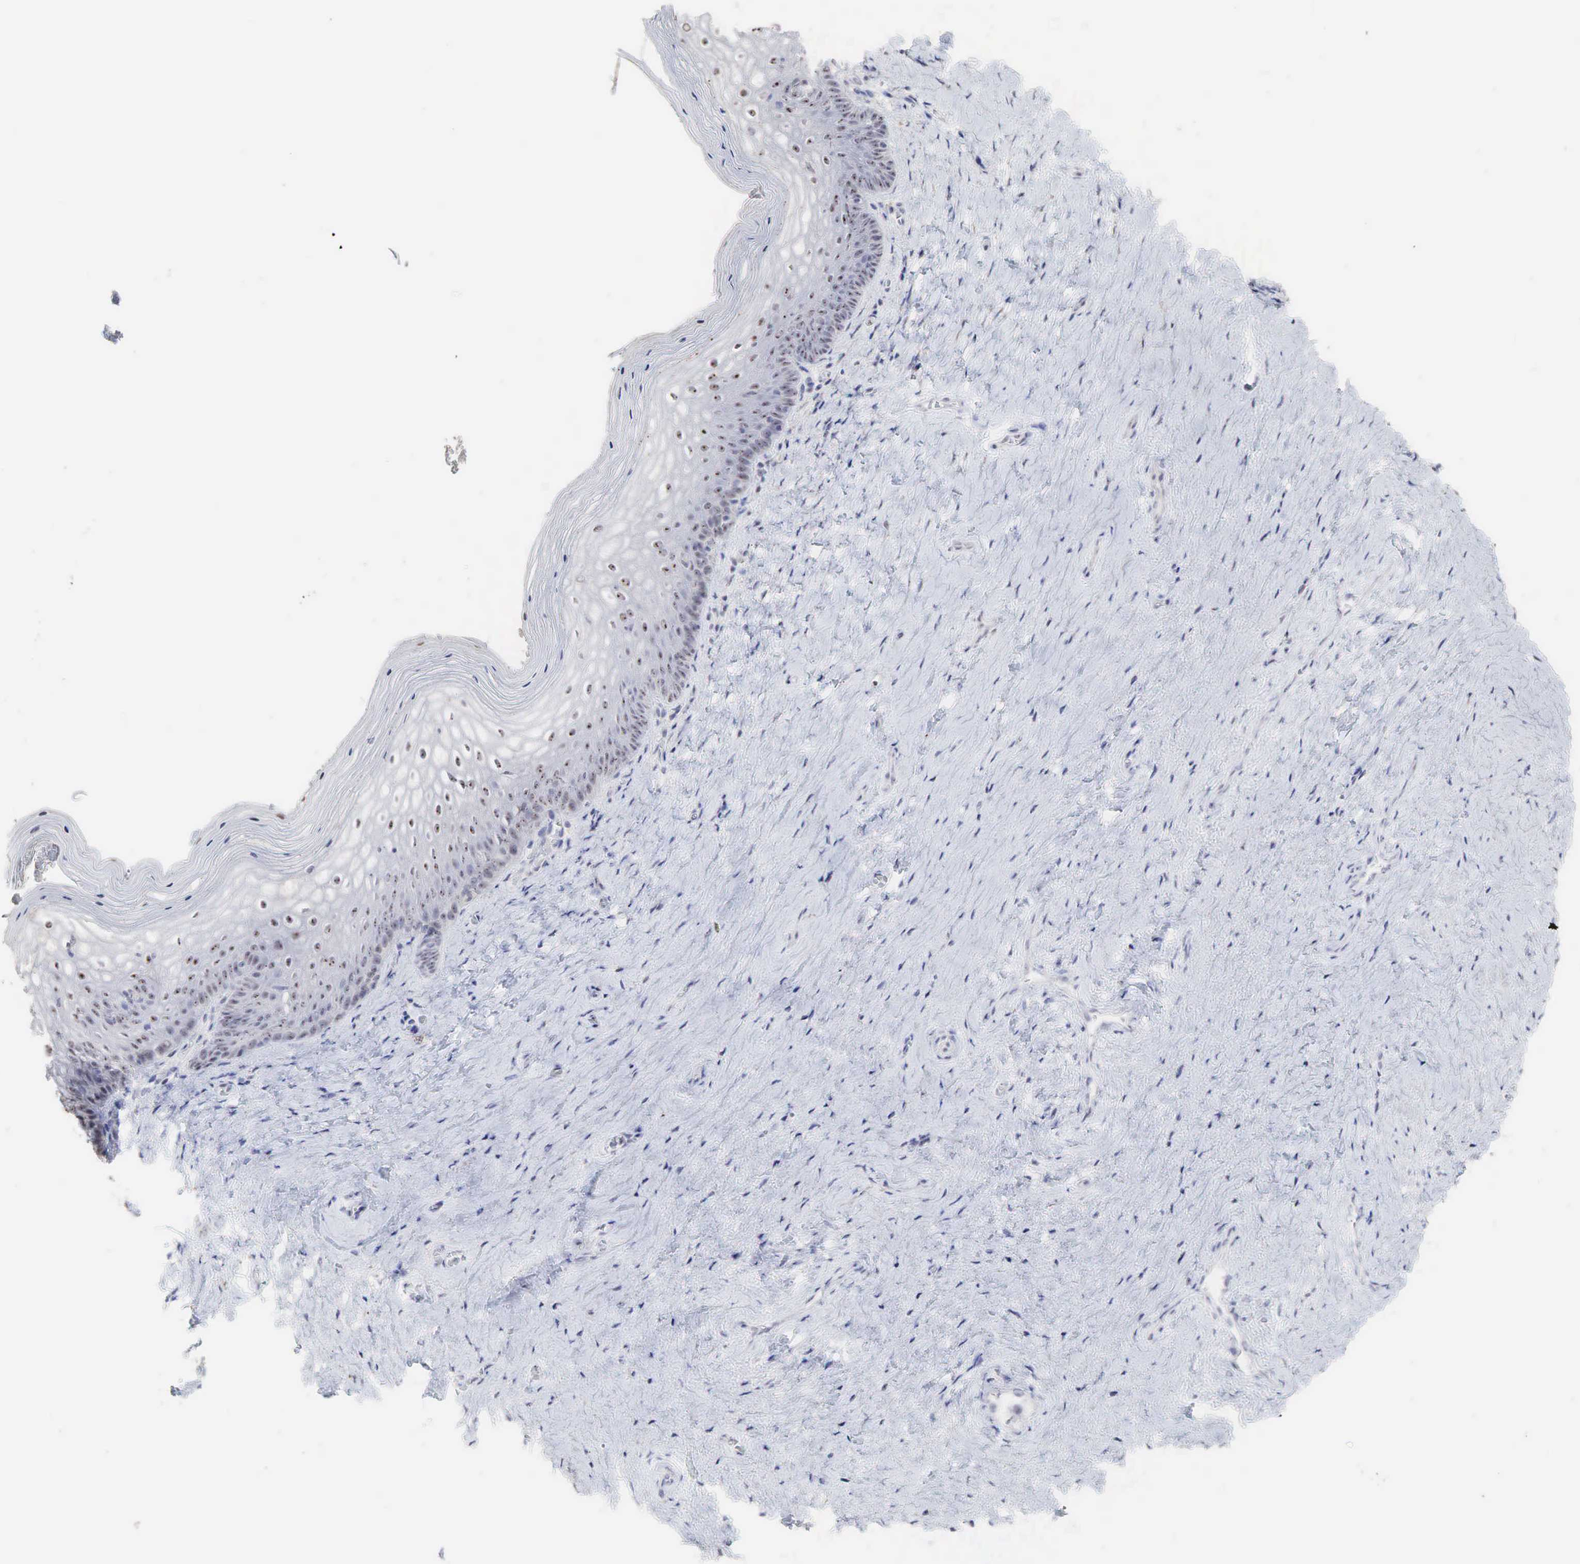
{"staining": {"intensity": "strong", "quantity": "25%-75%", "location": "nuclear"}, "tissue": "vagina", "cell_type": "Squamous epithelial cells", "image_type": "normal", "snomed": [{"axis": "morphology", "description": "Normal tissue, NOS"}, {"axis": "topography", "description": "Vagina"}], "caption": "Brown immunohistochemical staining in unremarkable vagina displays strong nuclear positivity in about 25%-75% of squamous epithelial cells.", "gene": "DKC1", "patient": {"sex": "female", "age": 46}}